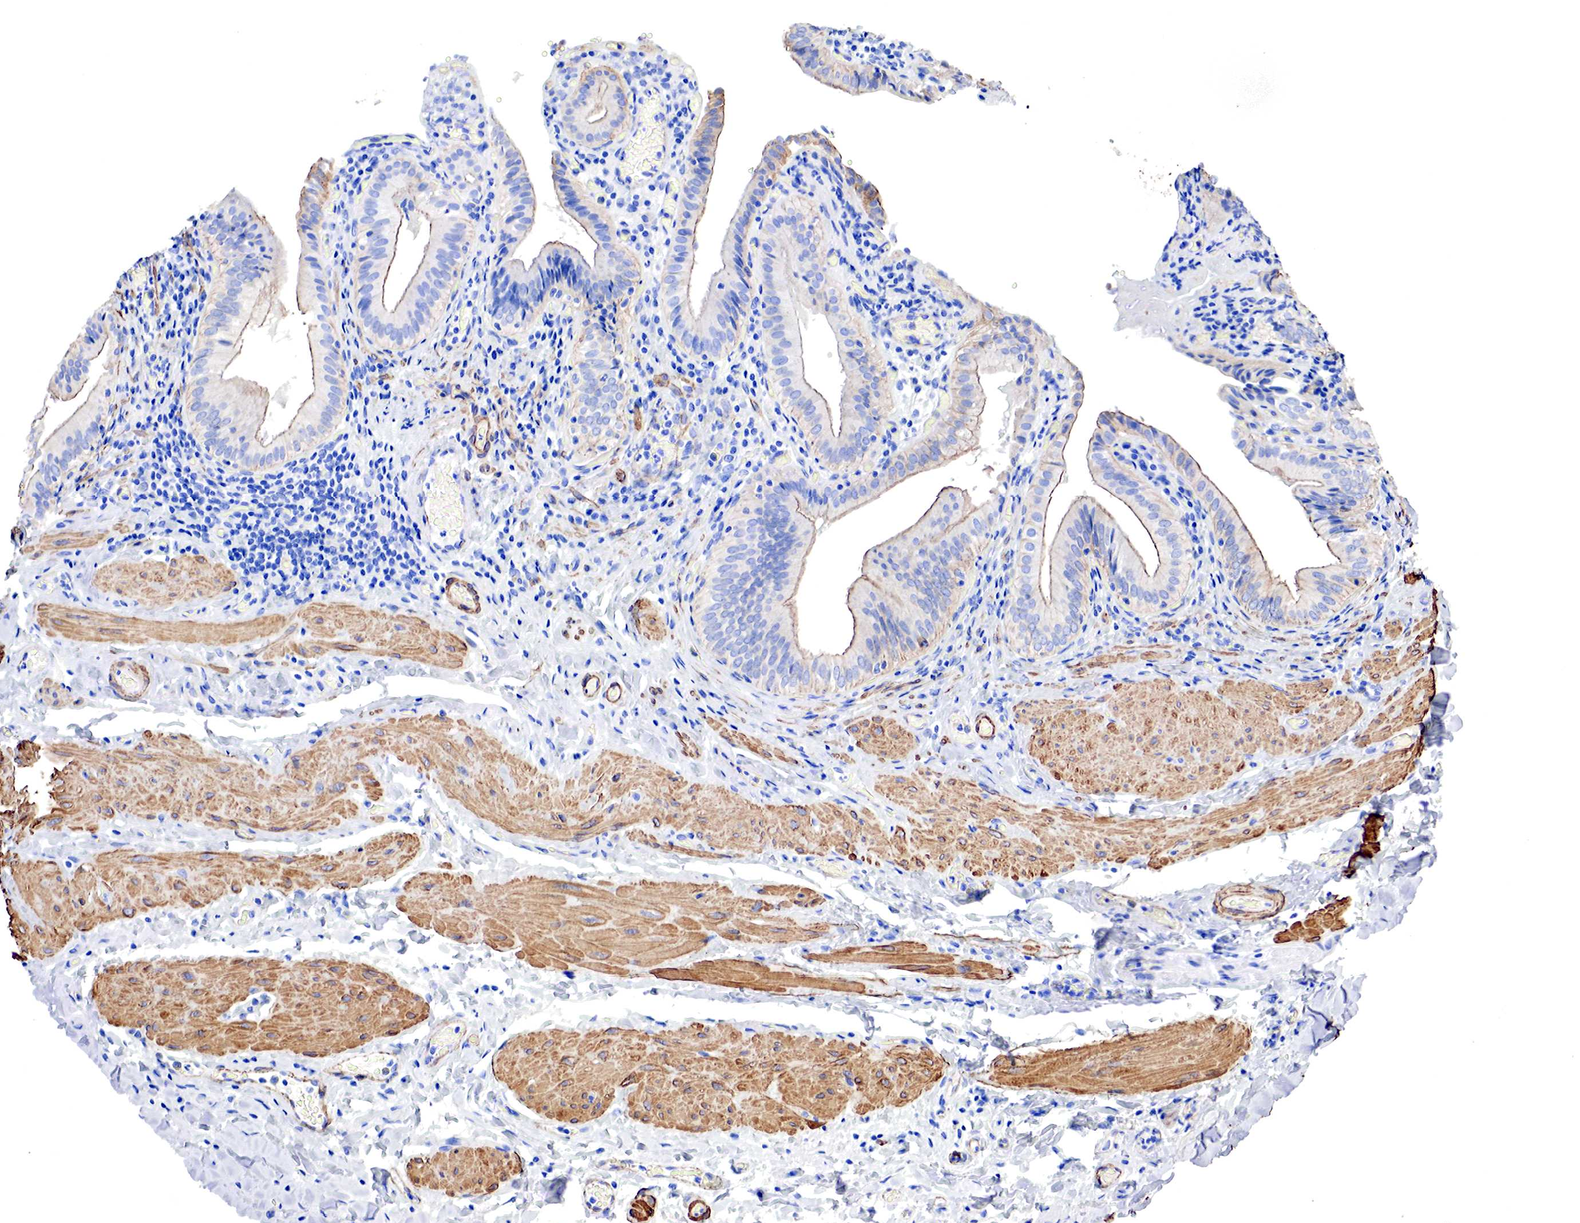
{"staining": {"intensity": "weak", "quantity": ">75%", "location": "cytoplasmic/membranous"}, "tissue": "gallbladder", "cell_type": "Glandular cells", "image_type": "normal", "snomed": [{"axis": "morphology", "description": "Normal tissue, NOS"}, {"axis": "topography", "description": "Gallbladder"}], "caption": "Gallbladder stained with DAB immunohistochemistry exhibits low levels of weak cytoplasmic/membranous expression in about >75% of glandular cells.", "gene": "TPM1", "patient": {"sex": "female", "age": 76}}